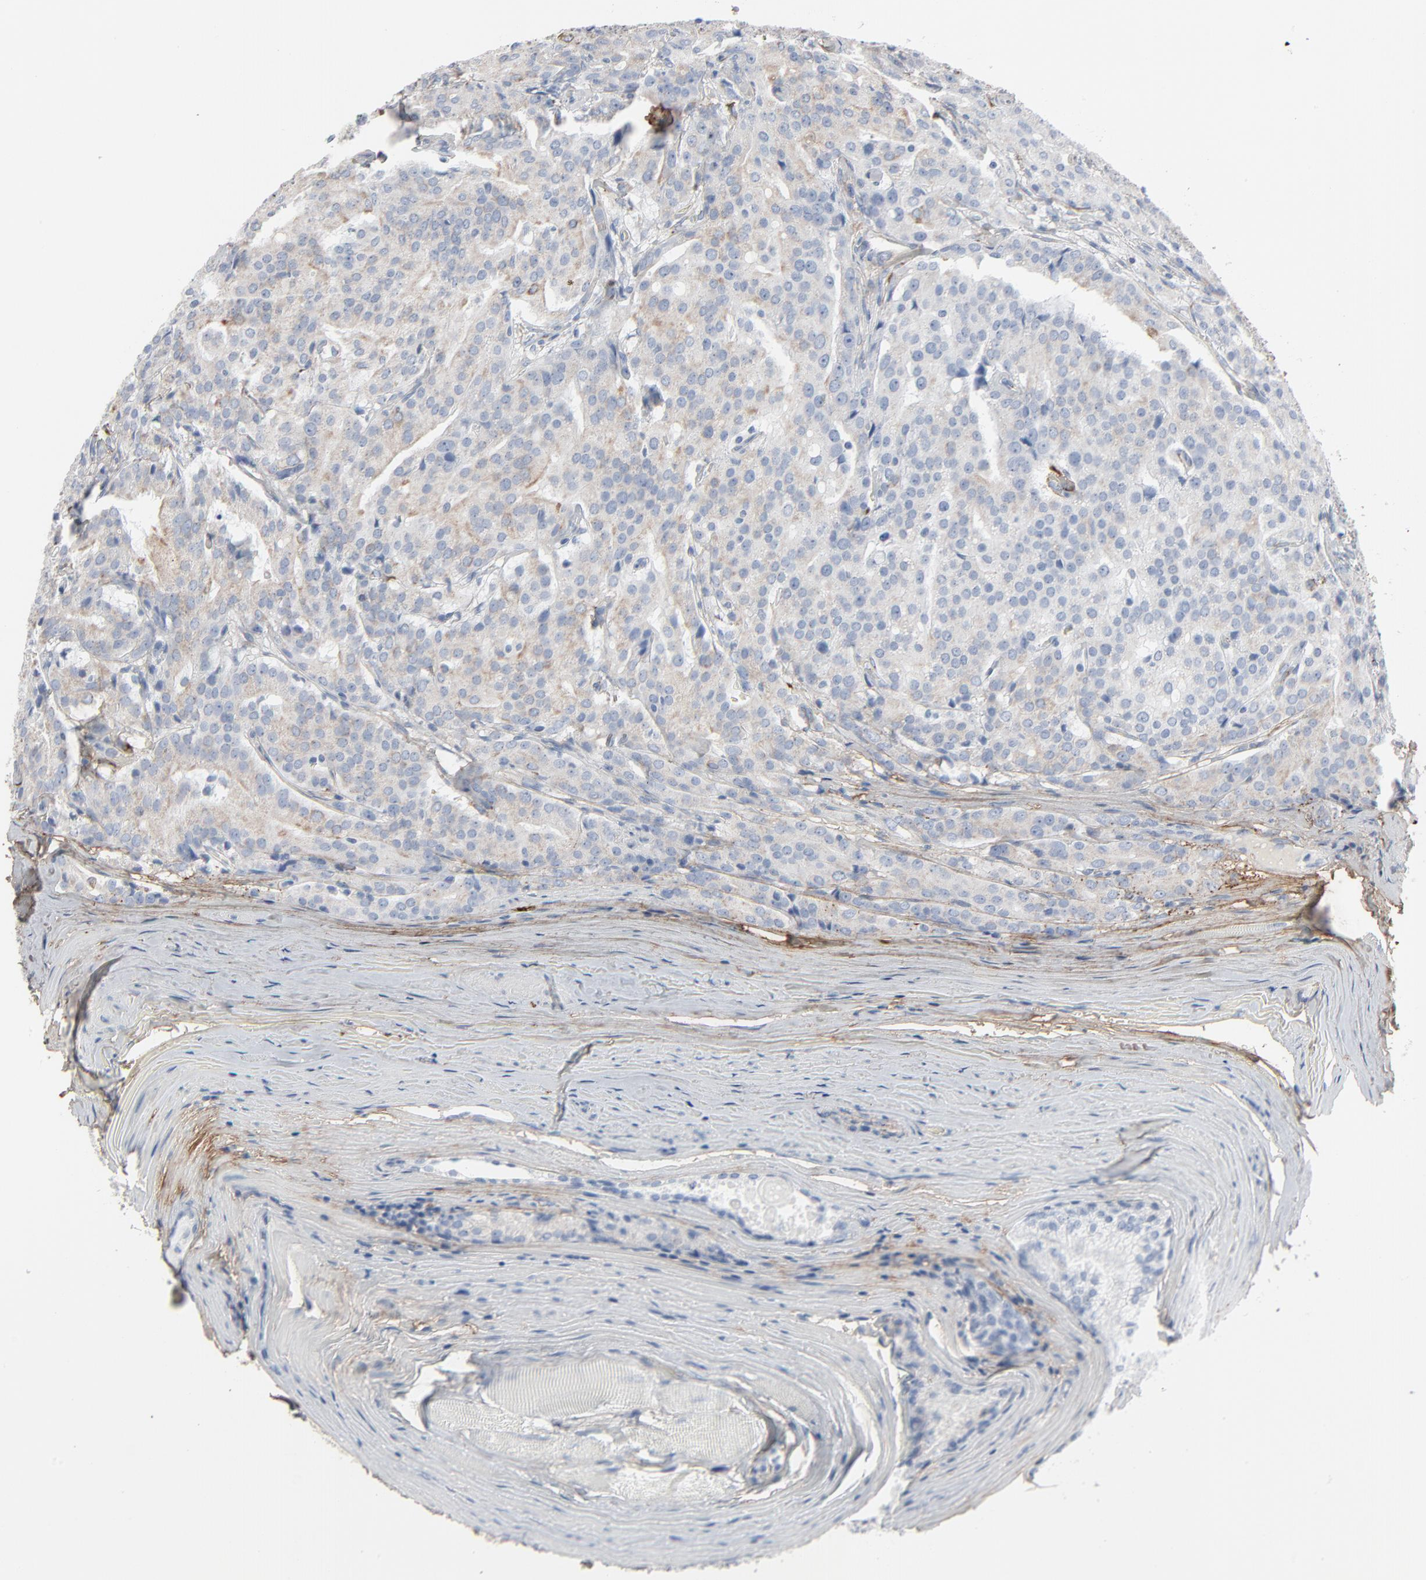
{"staining": {"intensity": "weak", "quantity": ">75%", "location": "cytoplasmic/membranous"}, "tissue": "prostate cancer", "cell_type": "Tumor cells", "image_type": "cancer", "snomed": [{"axis": "morphology", "description": "Adenocarcinoma, Medium grade"}, {"axis": "topography", "description": "Prostate"}], "caption": "Immunohistochemical staining of prostate medium-grade adenocarcinoma reveals weak cytoplasmic/membranous protein positivity in approximately >75% of tumor cells. (DAB (3,3'-diaminobenzidine) IHC, brown staining for protein, blue staining for nuclei).", "gene": "BGN", "patient": {"sex": "male", "age": 72}}